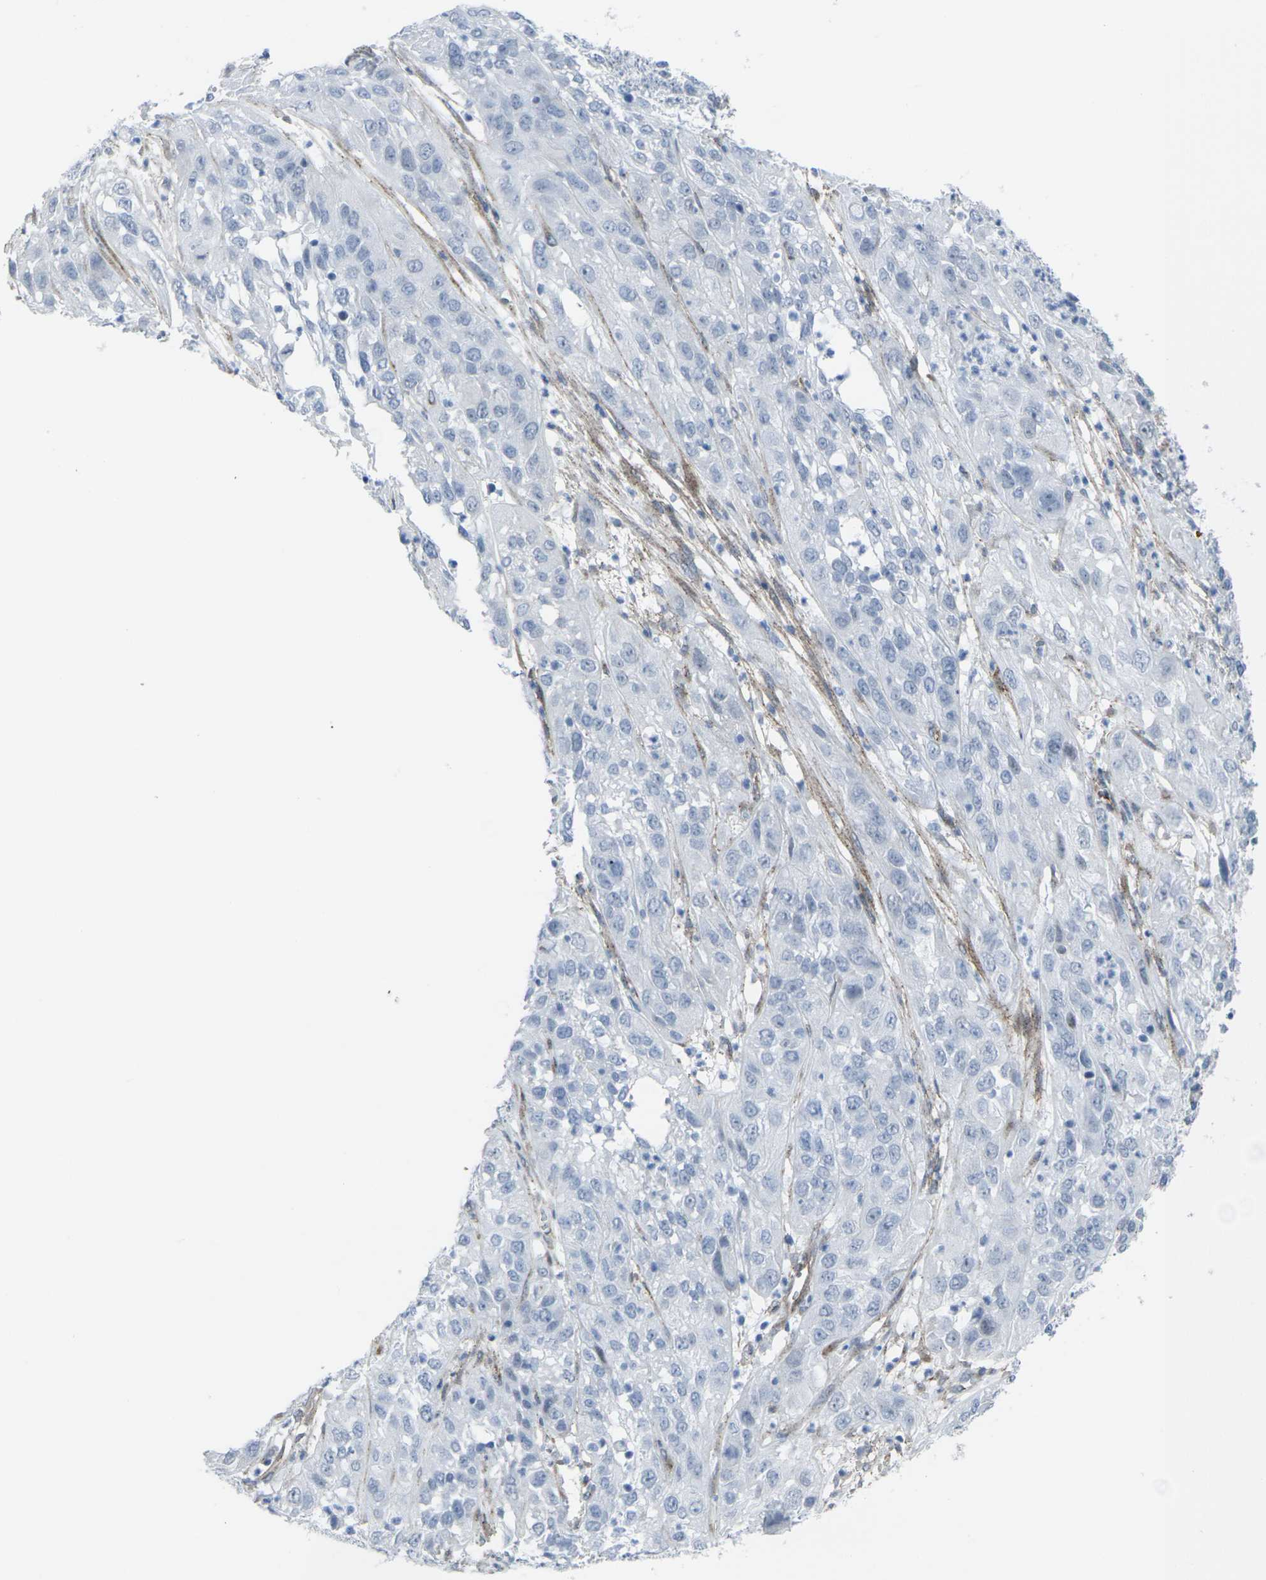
{"staining": {"intensity": "negative", "quantity": "none", "location": "none"}, "tissue": "cervical cancer", "cell_type": "Tumor cells", "image_type": "cancer", "snomed": [{"axis": "morphology", "description": "Squamous cell carcinoma, NOS"}, {"axis": "topography", "description": "Cervix"}], "caption": "Immunohistochemical staining of cervical cancer (squamous cell carcinoma) shows no significant positivity in tumor cells.", "gene": "CDH11", "patient": {"sex": "female", "age": 32}}